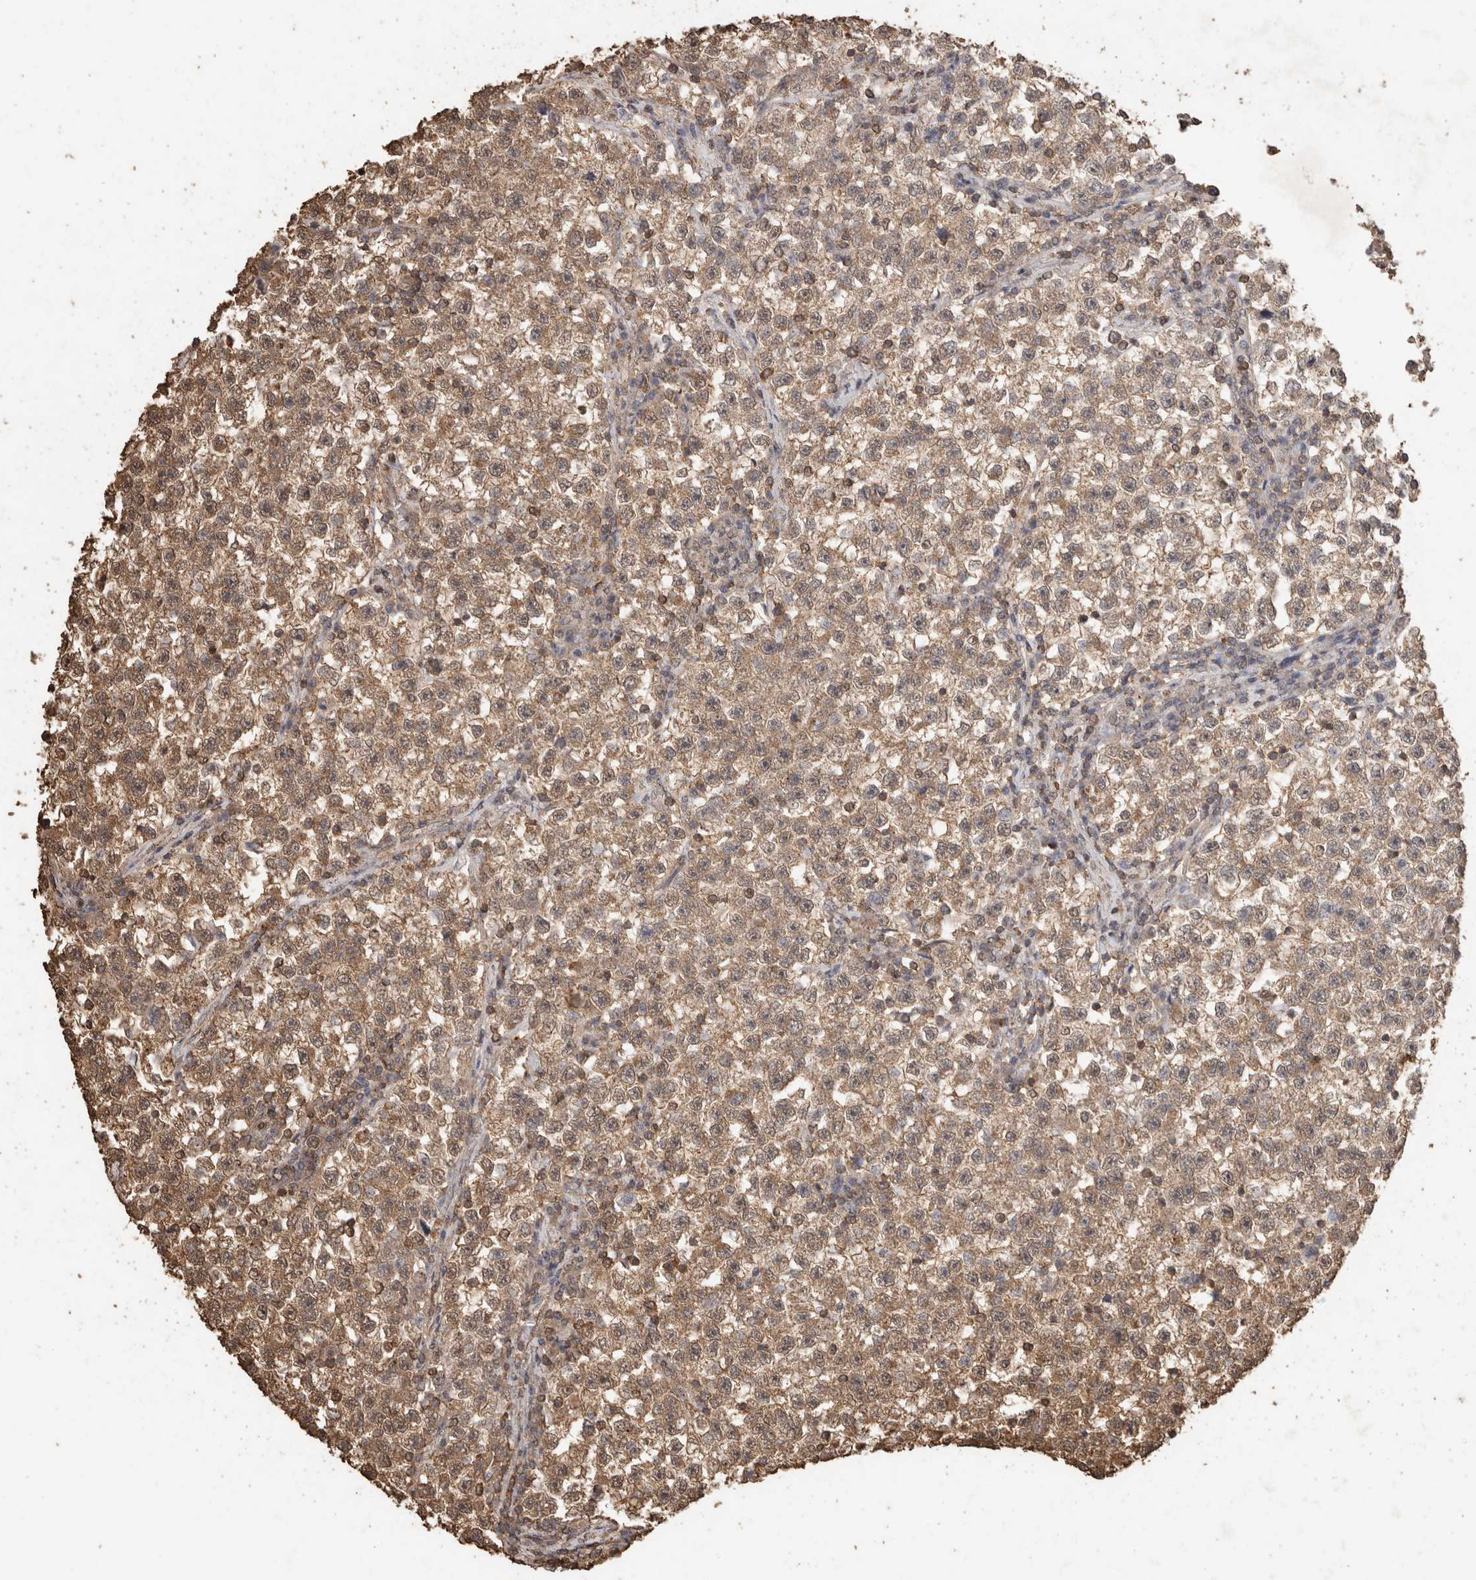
{"staining": {"intensity": "weak", "quantity": ">75%", "location": "cytoplasmic/membranous"}, "tissue": "testis cancer", "cell_type": "Tumor cells", "image_type": "cancer", "snomed": [{"axis": "morphology", "description": "Seminoma, NOS"}, {"axis": "topography", "description": "Testis"}], "caption": "The photomicrograph exhibits immunohistochemical staining of testis seminoma. There is weak cytoplasmic/membranous positivity is present in about >75% of tumor cells.", "gene": "CX3CL1", "patient": {"sex": "male", "age": 22}}